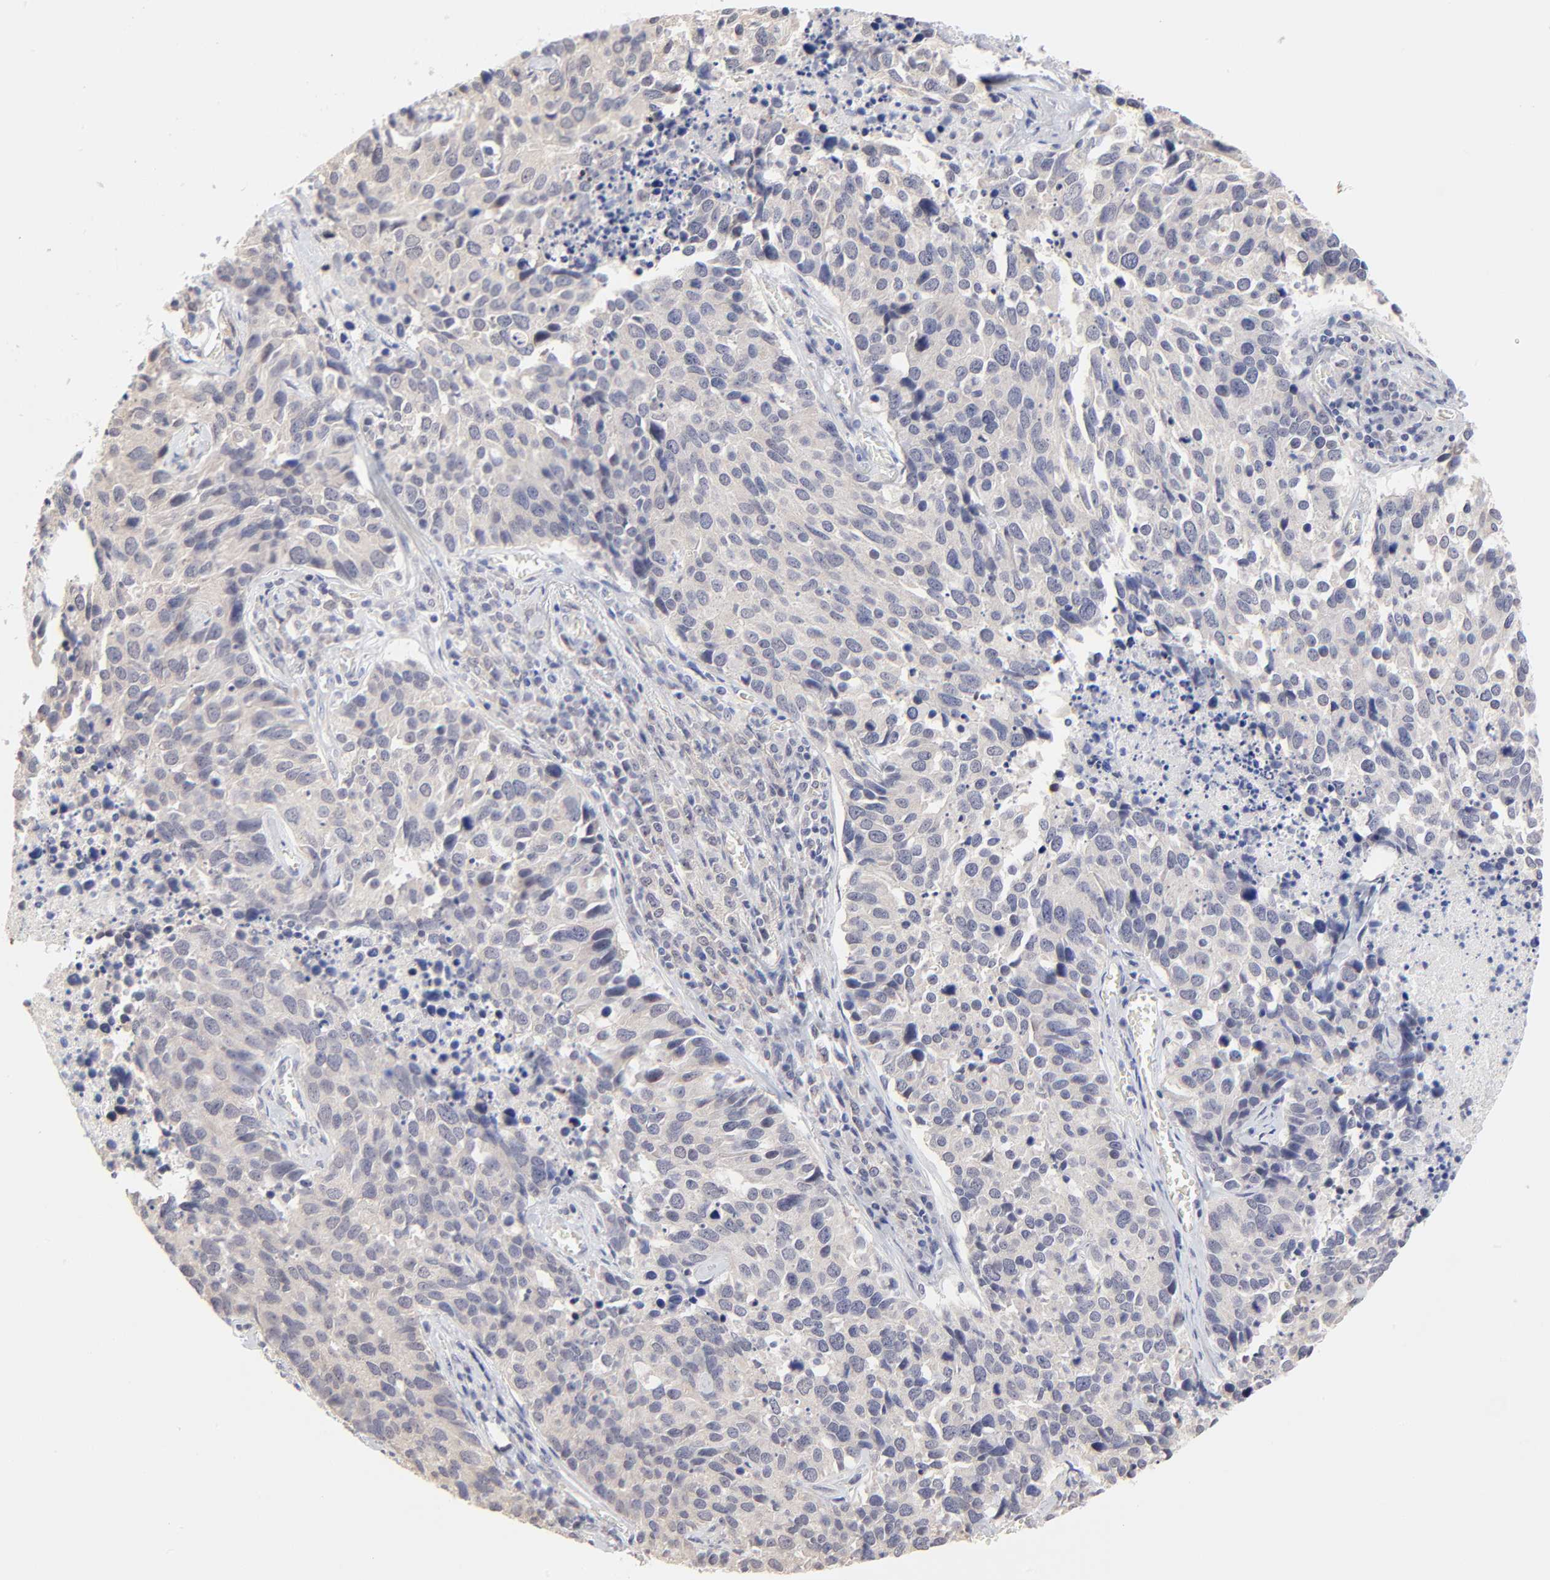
{"staining": {"intensity": "weak", "quantity": "<25%", "location": "cytoplasmic/membranous"}, "tissue": "lung cancer", "cell_type": "Tumor cells", "image_type": "cancer", "snomed": [{"axis": "morphology", "description": "Neoplasm, malignant, NOS"}, {"axis": "topography", "description": "Lung"}], "caption": "A photomicrograph of lung cancer stained for a protein demonstrates no brown staining in tumor cells. (DAB (3,3'-diaminobenzidine) IHC, high magnification).", "gene": "FBXO8", "patient": {"sex": "female", "age": 76}}